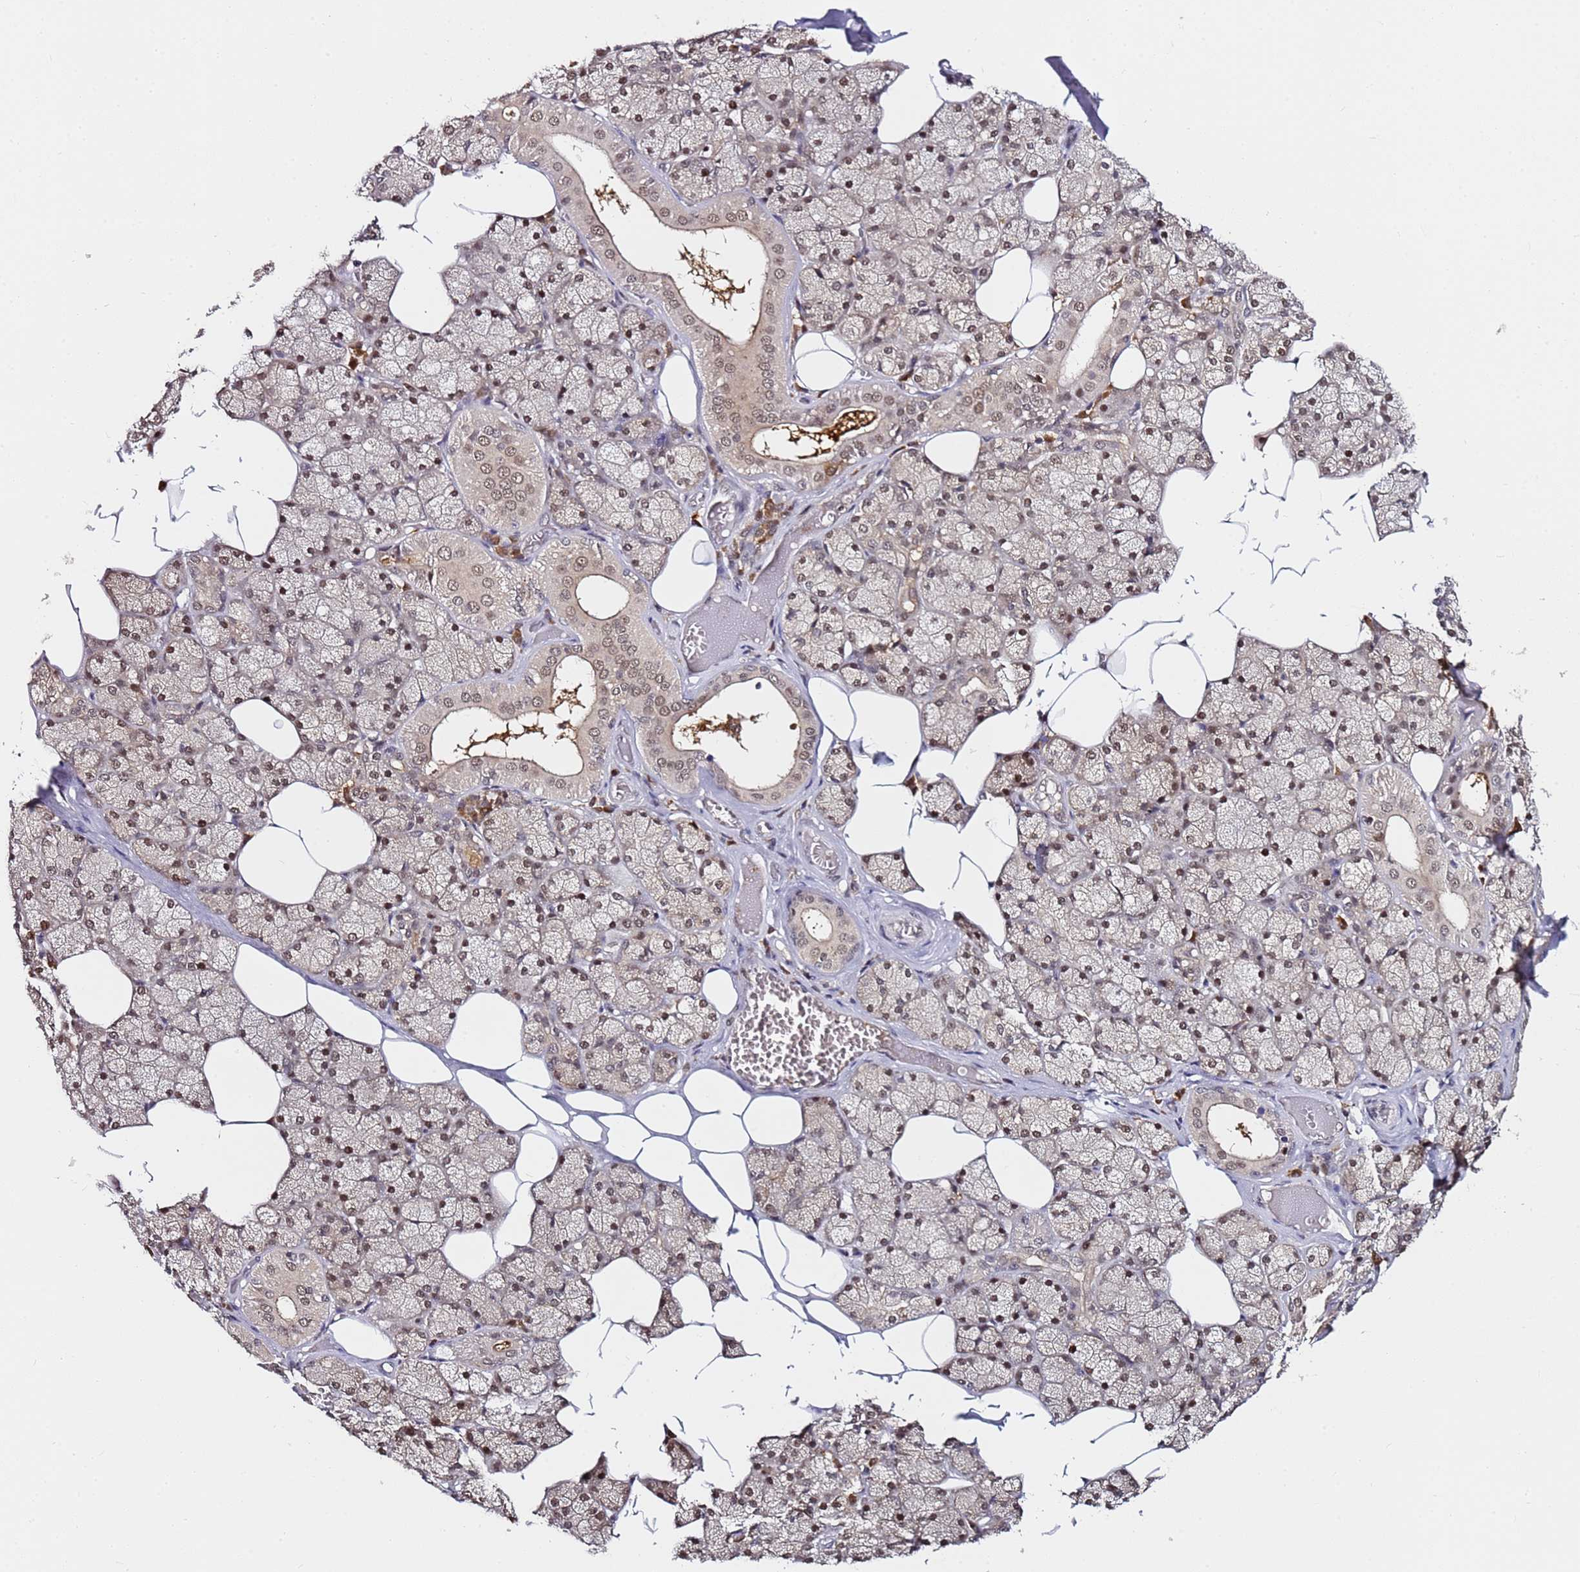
{"staining": {"intensity": "moderate", "quantity": ">75%", "location": "cytoplasmic/membranous,nuclear"}, "tissue": "salivary gland", "cell_type": "Glandular cells", "image_type": "normal", "snomed": [{"axis": "morphology", "description": "Normal tissue, NOS"}, {"axis": "topography", "description": "Salivary gland"}], "caption": "Protein positivity by immunohistochemistry (IHC) exhibits moderate cytoplasmic/membranous,nuclear positivity in approximately >75% of glandular cells in normal salivary gland. (DAB (3,3'-diaminobenzidine) IHC, brown staining for protein, blue staining for nuclei).", "gene": "RGS18", "patient": {"sex": "male", "age": 62}}